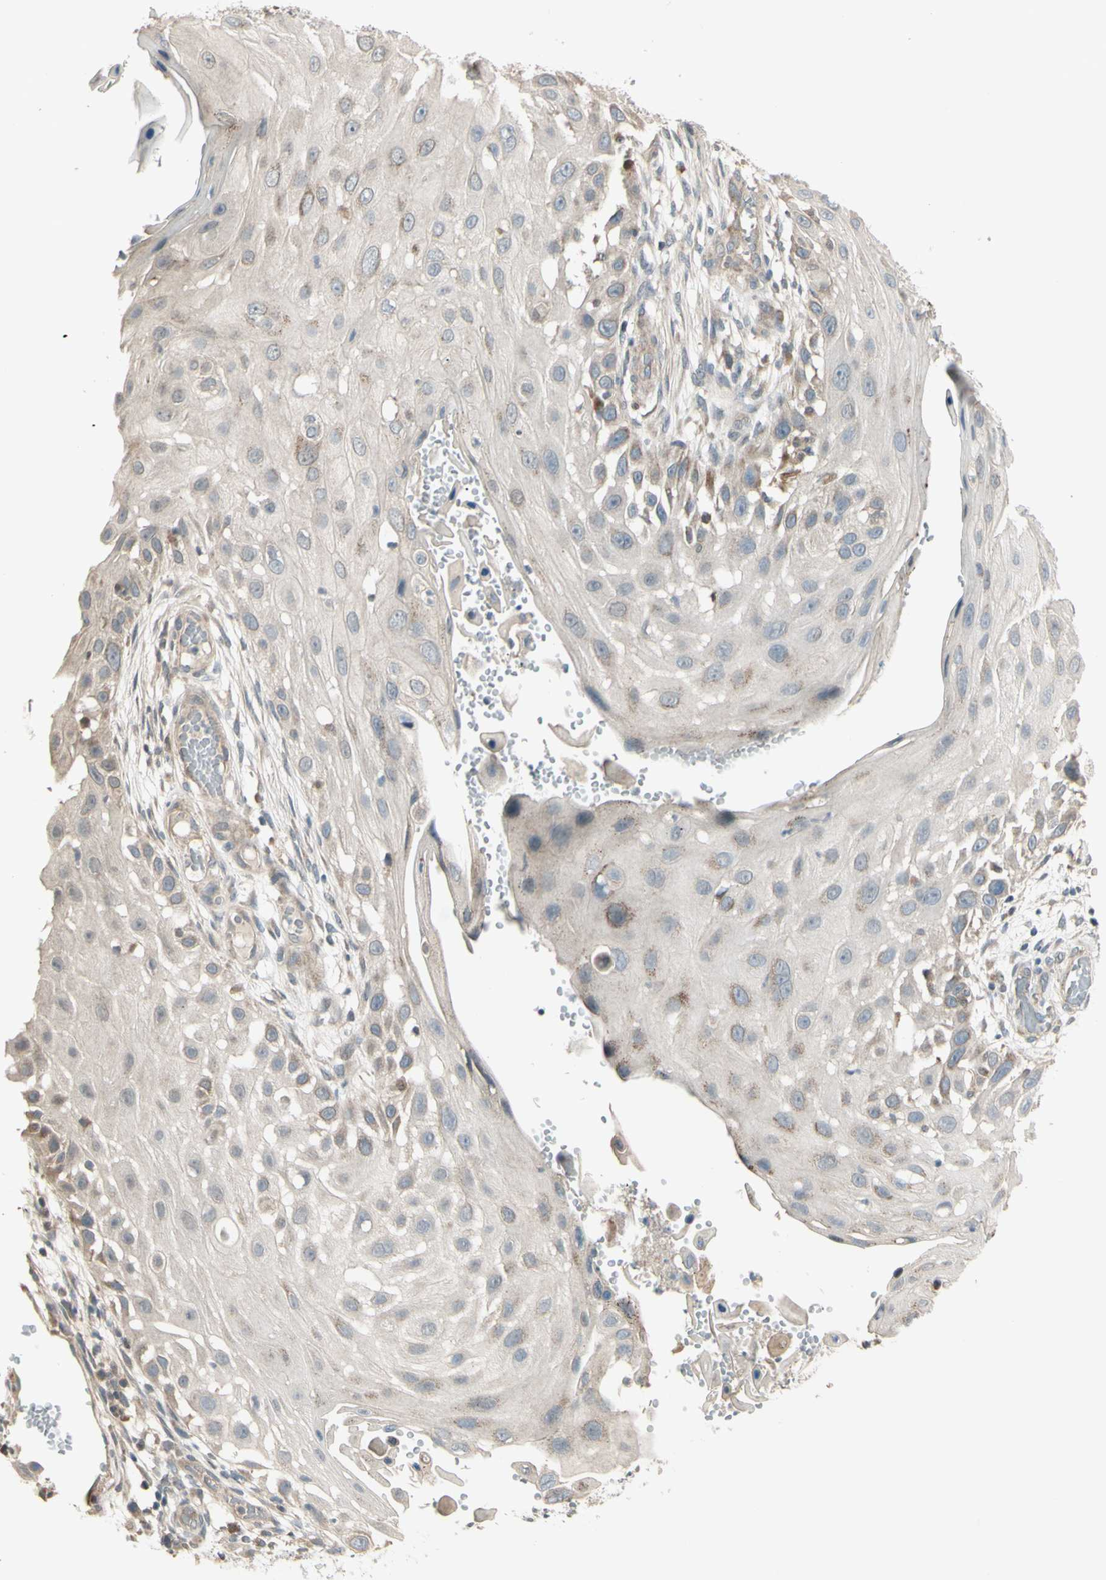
{"staining": {"intensity": "weak", "quantity": "25%-75%", "location": "cytoplasmic/membranous"}, "tissue": "skin cancer", "cell_type": "Tumor cells", "image_type": "cancer", "snomed": [{"axis": "morphology", "description": "Squamous cell carcinoma, NOS"}, {"axis": "topography", "description": "Skin"}], "caption": "This is a photomicrograph of IHC staining of skin cancer (squamous cell carcinoma), which shows weak expression in the cytoplasmic/membranous of tumor cells.", "gene": "OSTM1", "patient": {"sex": "female", "age": 44}}